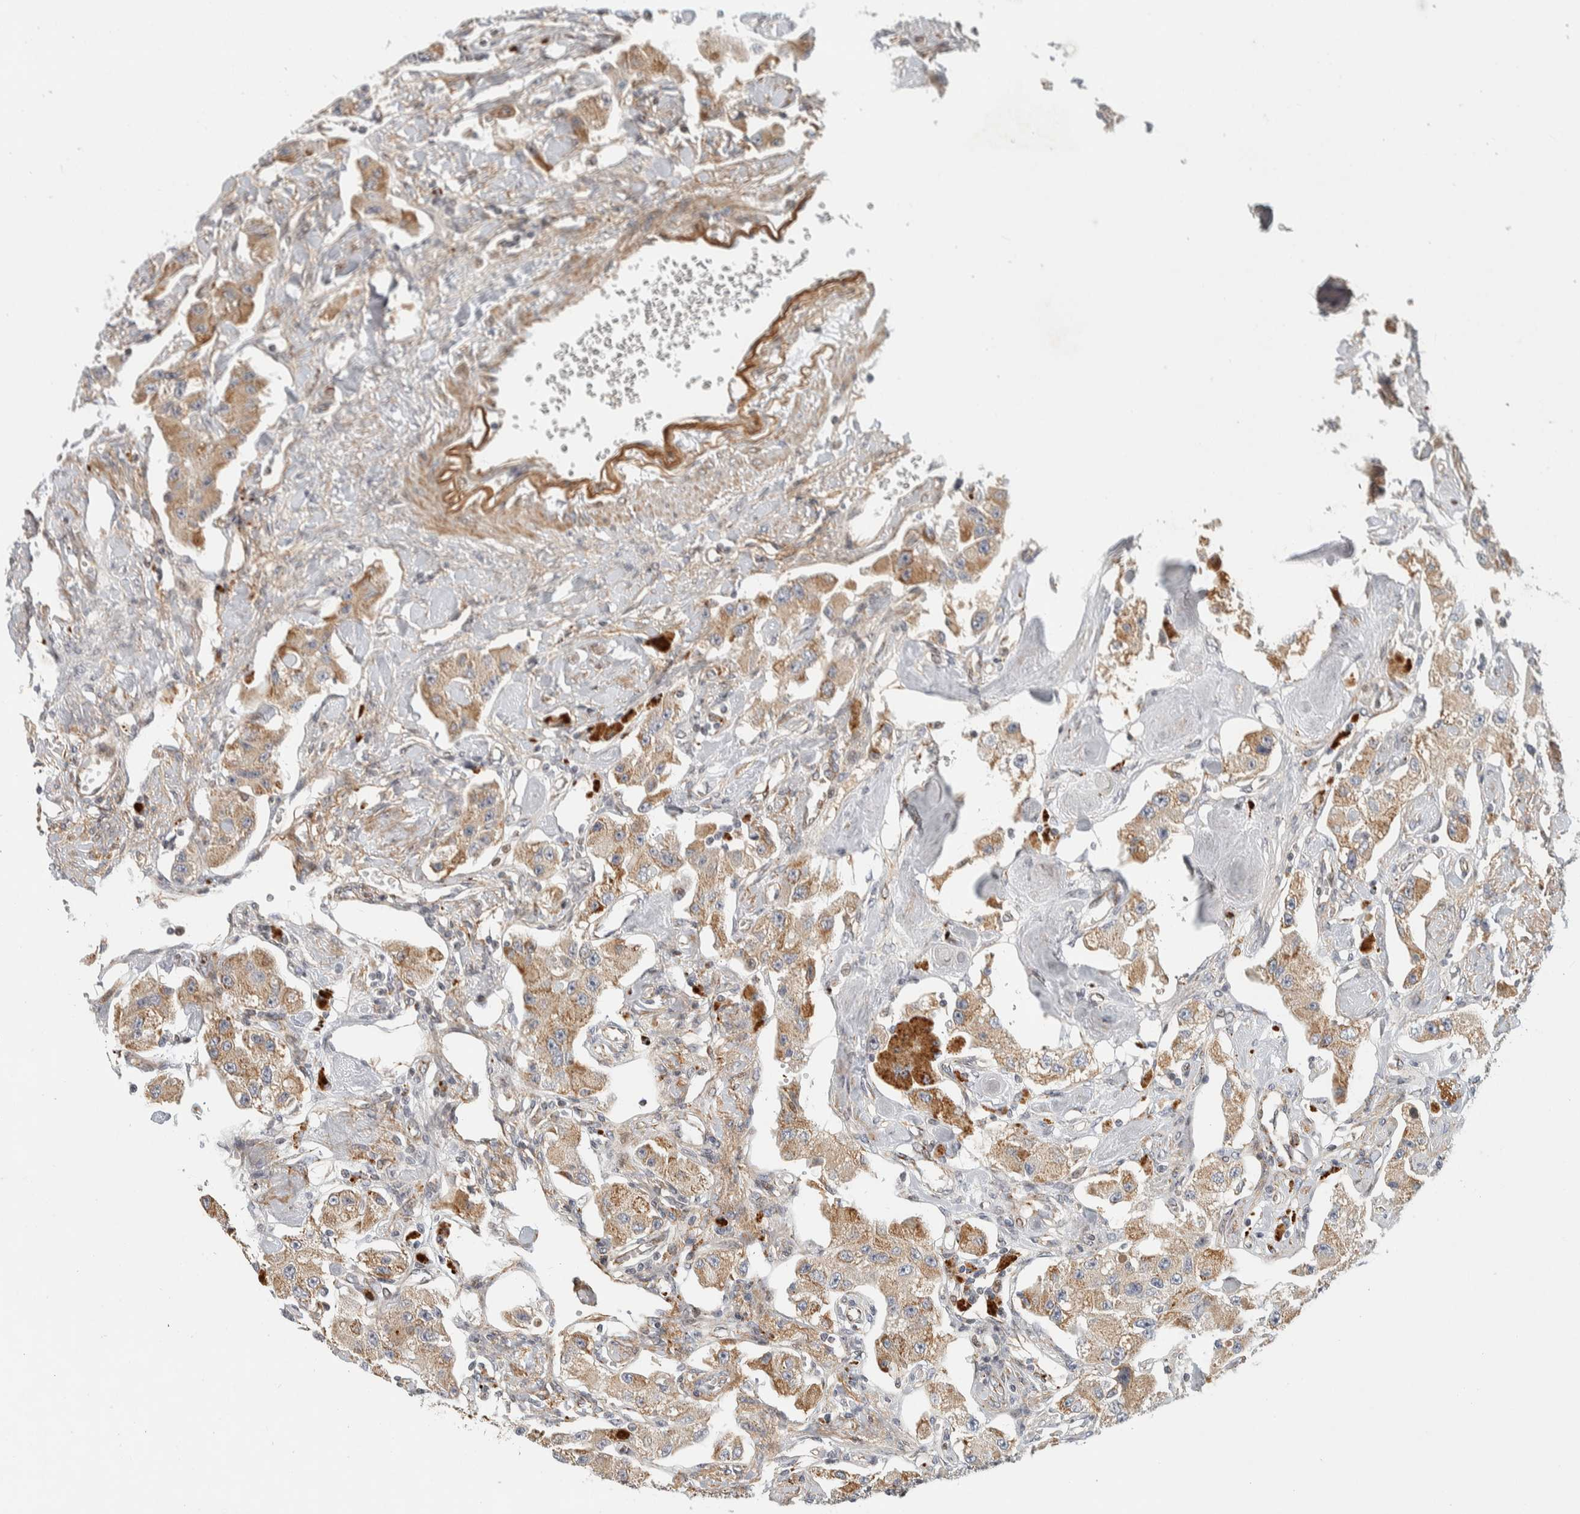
{"staining": {"intensity": "moderate", "quantity": "25%-75%", "location": "cytoplasmic/membranous"}, "tissue": "carcinoid", "cell_type": "Tumor cells", "image_type": "cancer", "snomed": [{"axis": "morphology", "description": "Carcinoid, malignant, NOS"}, {"axis": "topography", "description": "Pancreas"}], "caption": "Protein staining reveals moderate cytoplasmic/membranous staining in about 25%-75% of tumor cells in carcinoid.", "gene": "AFP", "patient": {"sex": "male", "age": 41}}